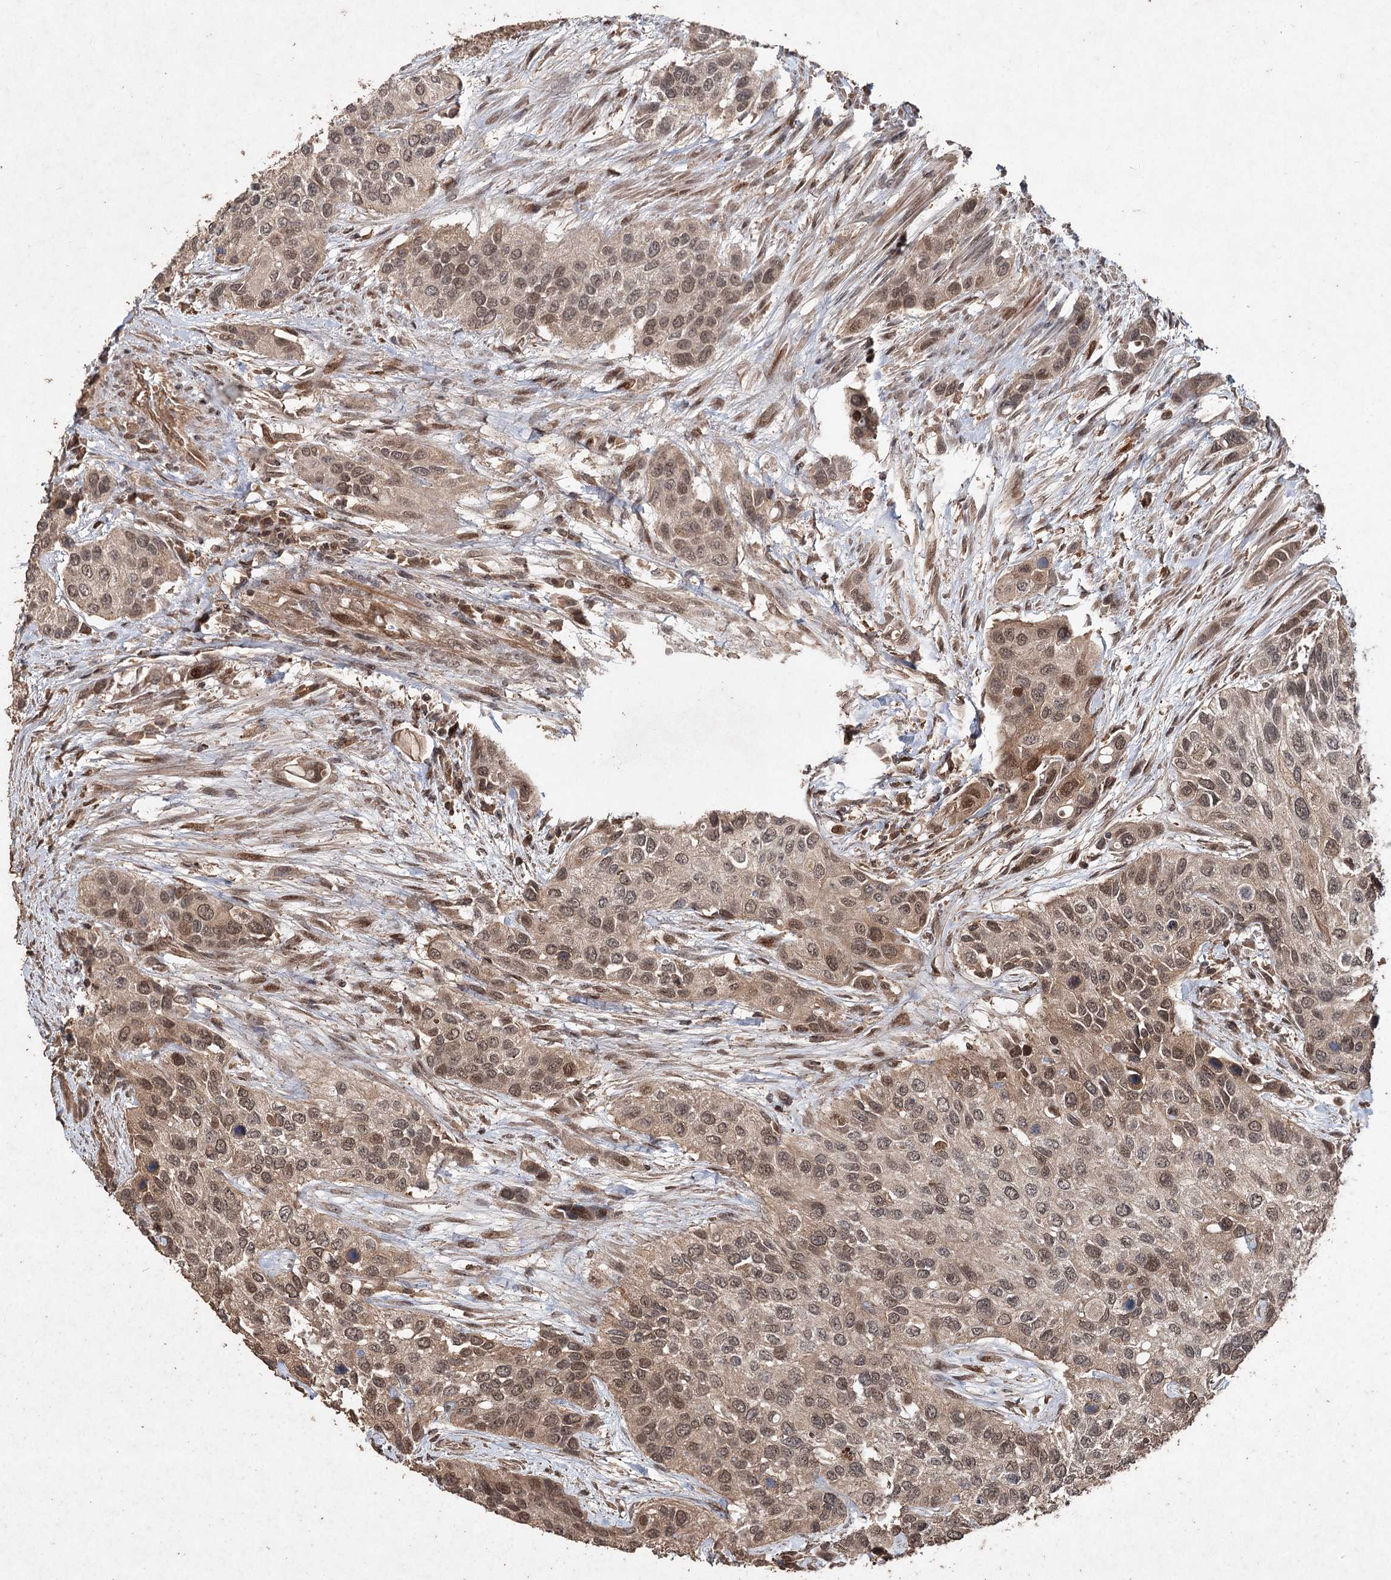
{"staining": {"intensity": "moderate", "quantity": "25%-75%", "location": "nuclear"}, "tissue": "urothelial cancer", "cell_type": "Tumor cells", "image_type": "cancer", "snomed": [{"axis": "morphology", "description": "Normal tissue, NOS"}, {"axis": "morphology", "description": "Urothelial carcinoma, High grade"}, {"axis": "topography", "description": "Vascular tissue"}, {"axis": "topography", "description": "Urinary bladder"}], "caption": "IHC staining of urothelial cancer, which demonstrates medium levels of moderate nuclear staining in approximately 25%-75% of tumor cells indicating moderate nuclear protein expression. The staining was performed using DAB (brown) for protein detection and nuclei were counterstained in hematoxylin (blue).", "gene": "FBXO7", "patient": {"sex": "female", "age": 56}}